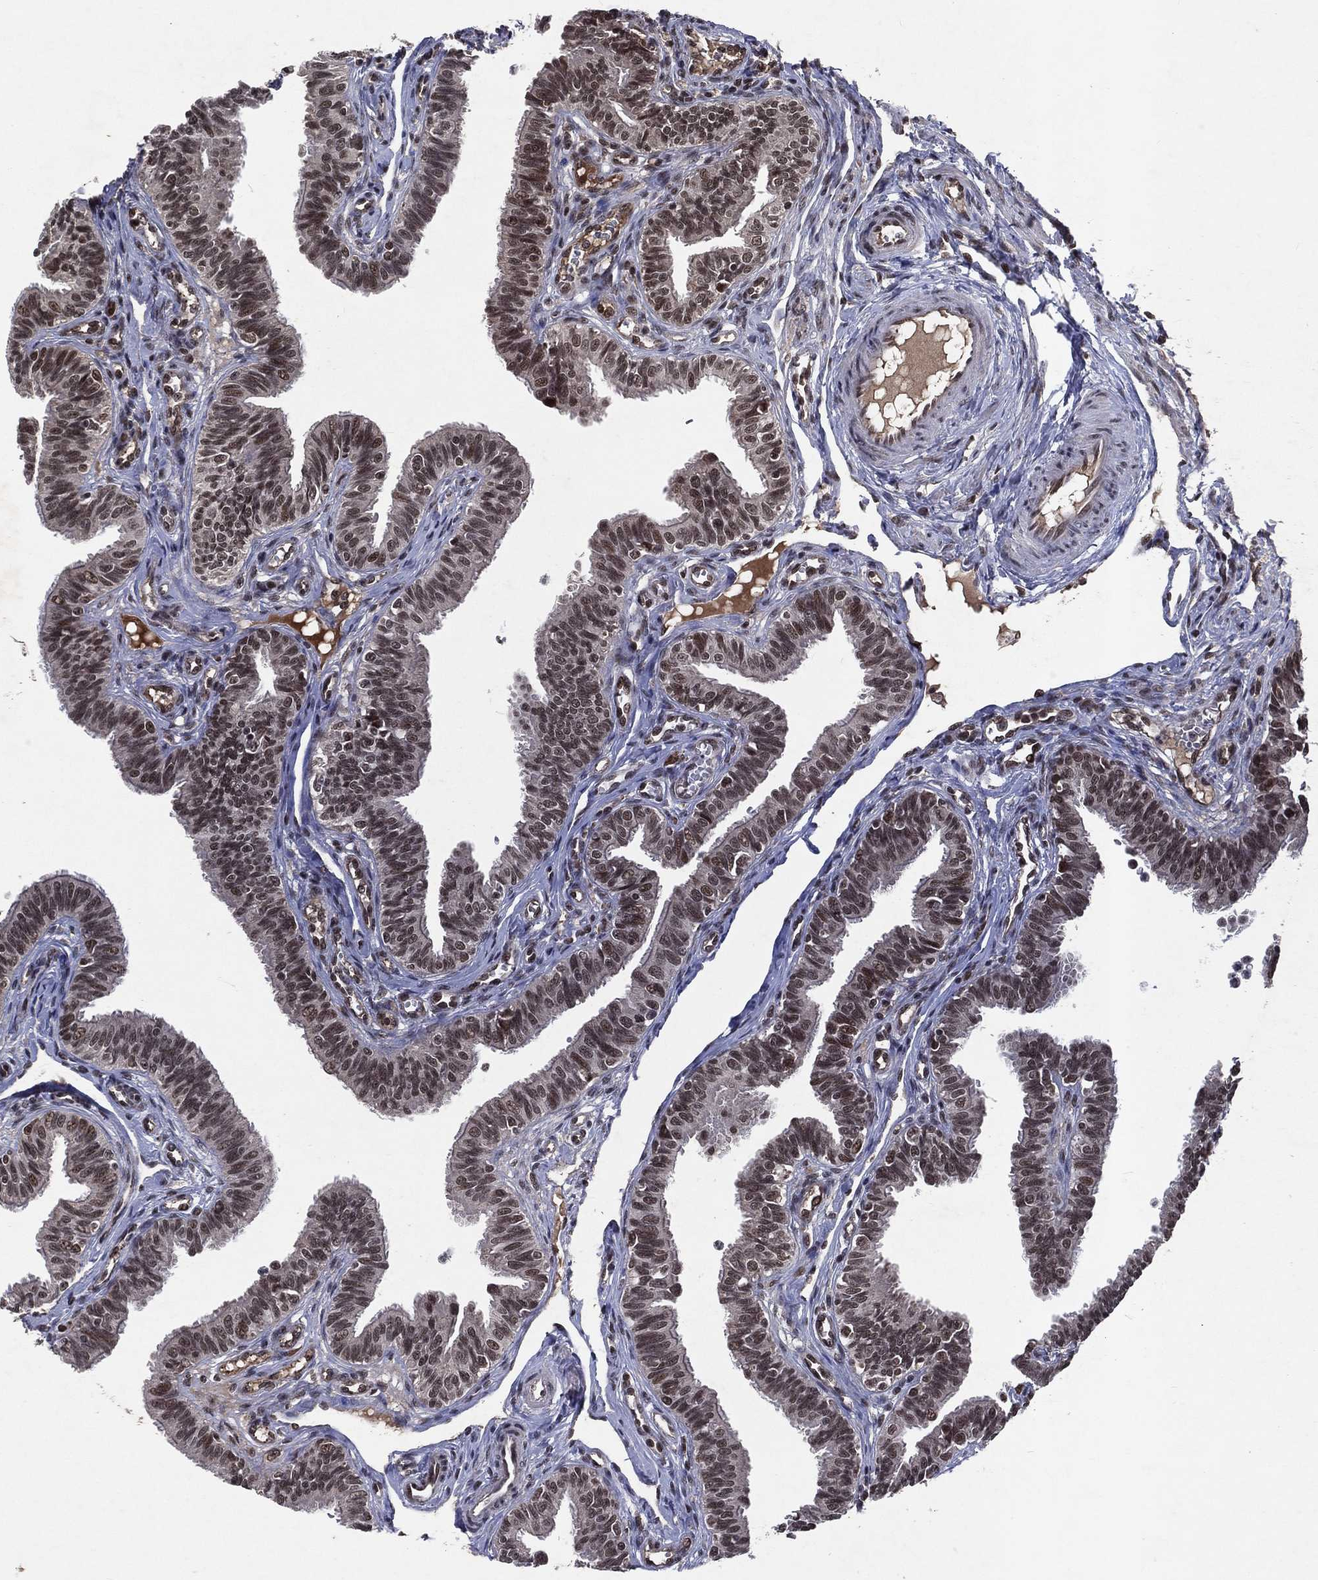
{"staining": {"intensity": "moderate", "quantity": ">75%", "location": "cytoplasmic/membranous,nuclear"}, "tissue": "fallopian tube", "cell_type": "Glandular cells", "image_type": "normal", "snomed": [{"axis": "morphology", "description": "Normal tissue, NOS"}, {"axis": "topography", "description": "Fallopian tube"}], "caption": "An image showing moderate cytoplasmic/membranous,nuclear positivity in approximately >75% of glandular cells in benign fallopian tube, as visualized by brown immunohistochemical staining.", "gene": "DMAP1", "patient": {"sex": "female", "age": 36}}